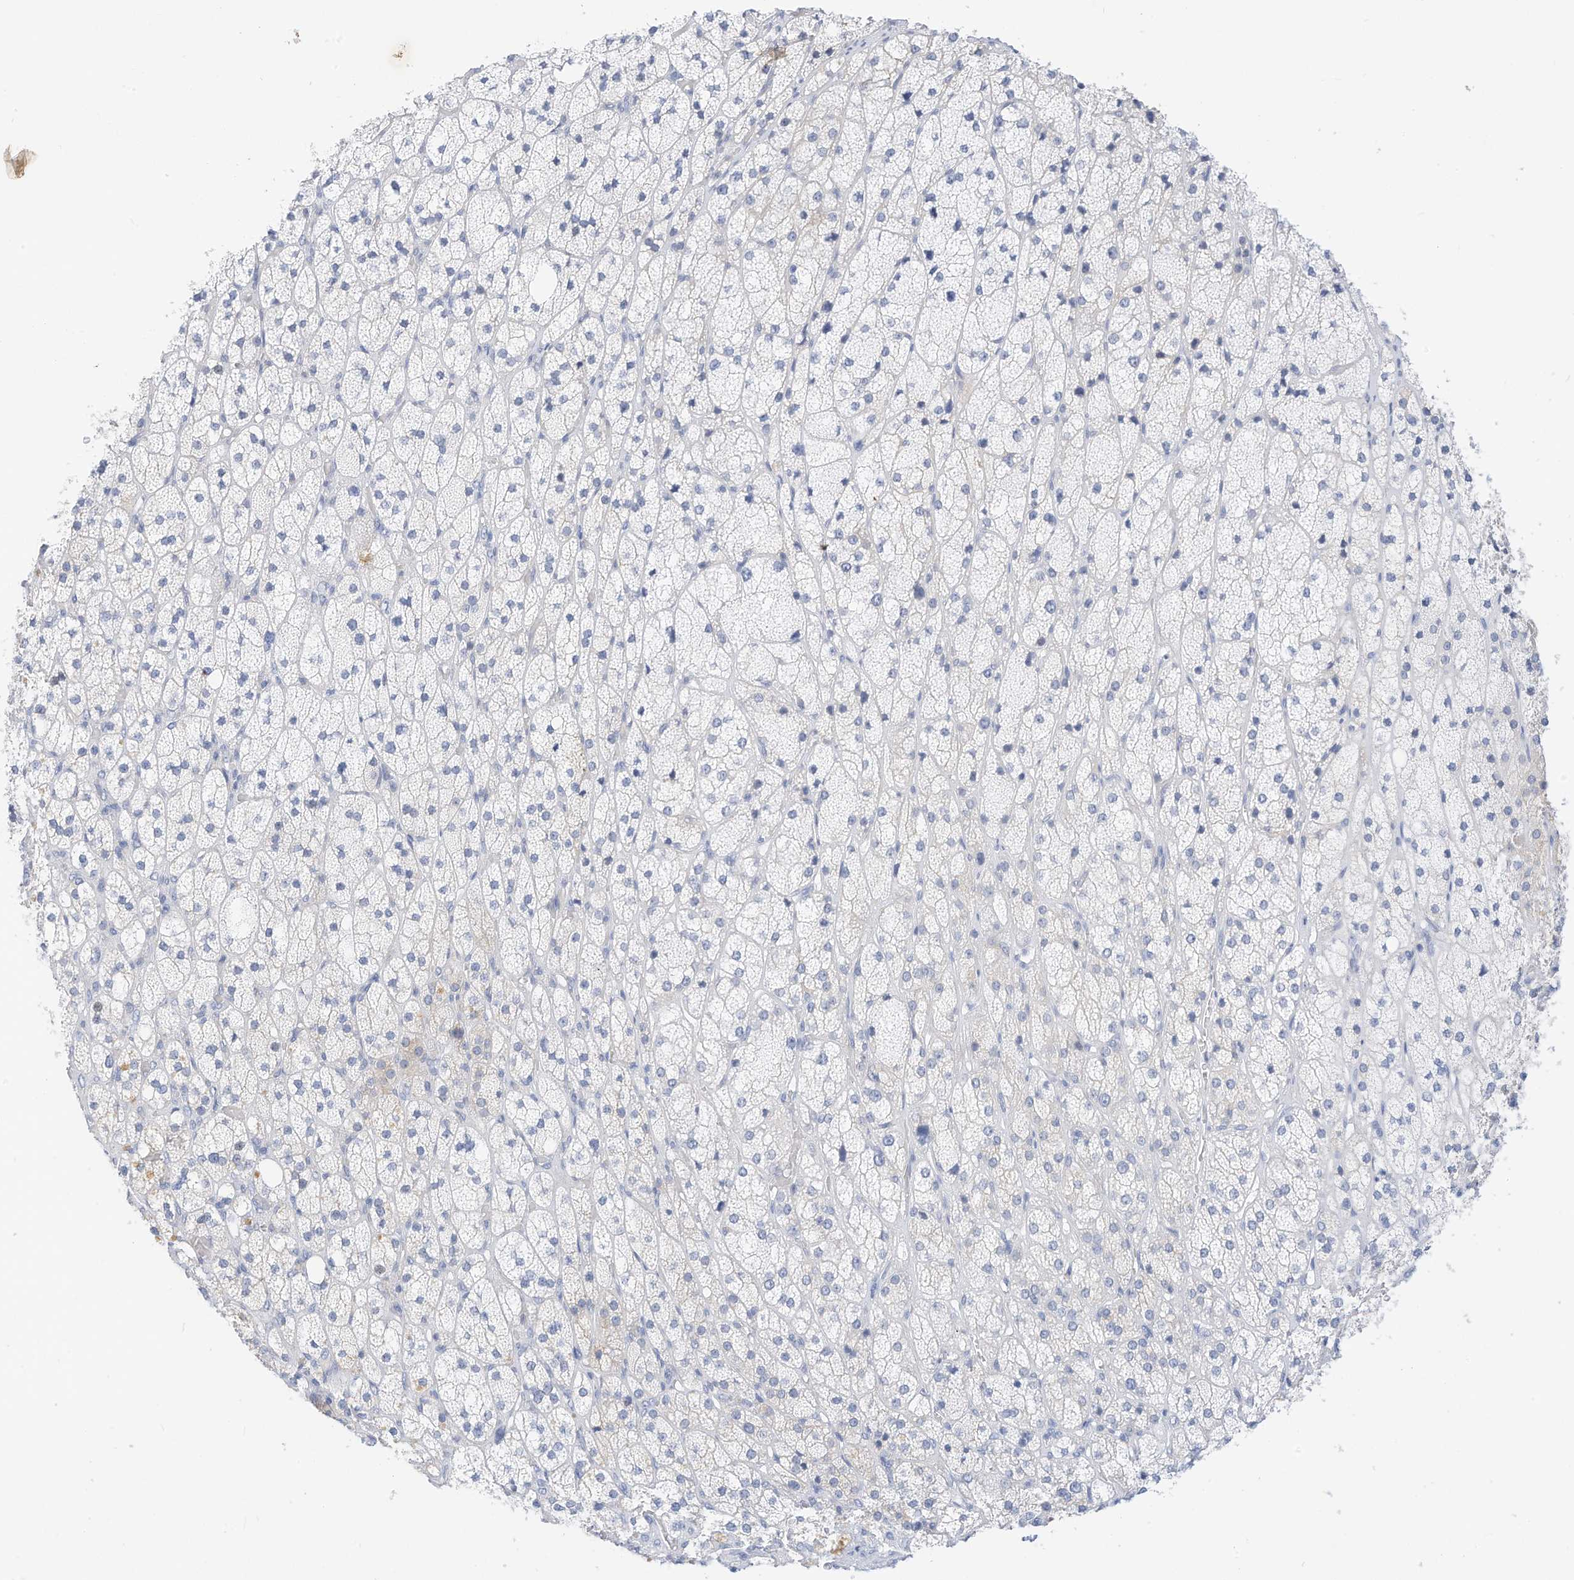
{"staining": {"intensity": "negative", "quantity": "none", "location": "none"}, "tissue": "adrenal gland", "cell_type": "Glandular cells", "image_type": "normal", "snomed": [{"axis": "morphology", "description": "Normal tissue, NOS"}, {"axis": "topography", "description": "Adrenal gland"}], "caption": "Immunohistochemical staining of normal adrenal gland shows no significant expression in glandular cells. (Stains: DAB IHC with hematoxylin counter stain, Microscopy: brightfield microscopy at high magnification).", "gene": "SPOCD1", "patient": {"sex": "male", "age": 61}}